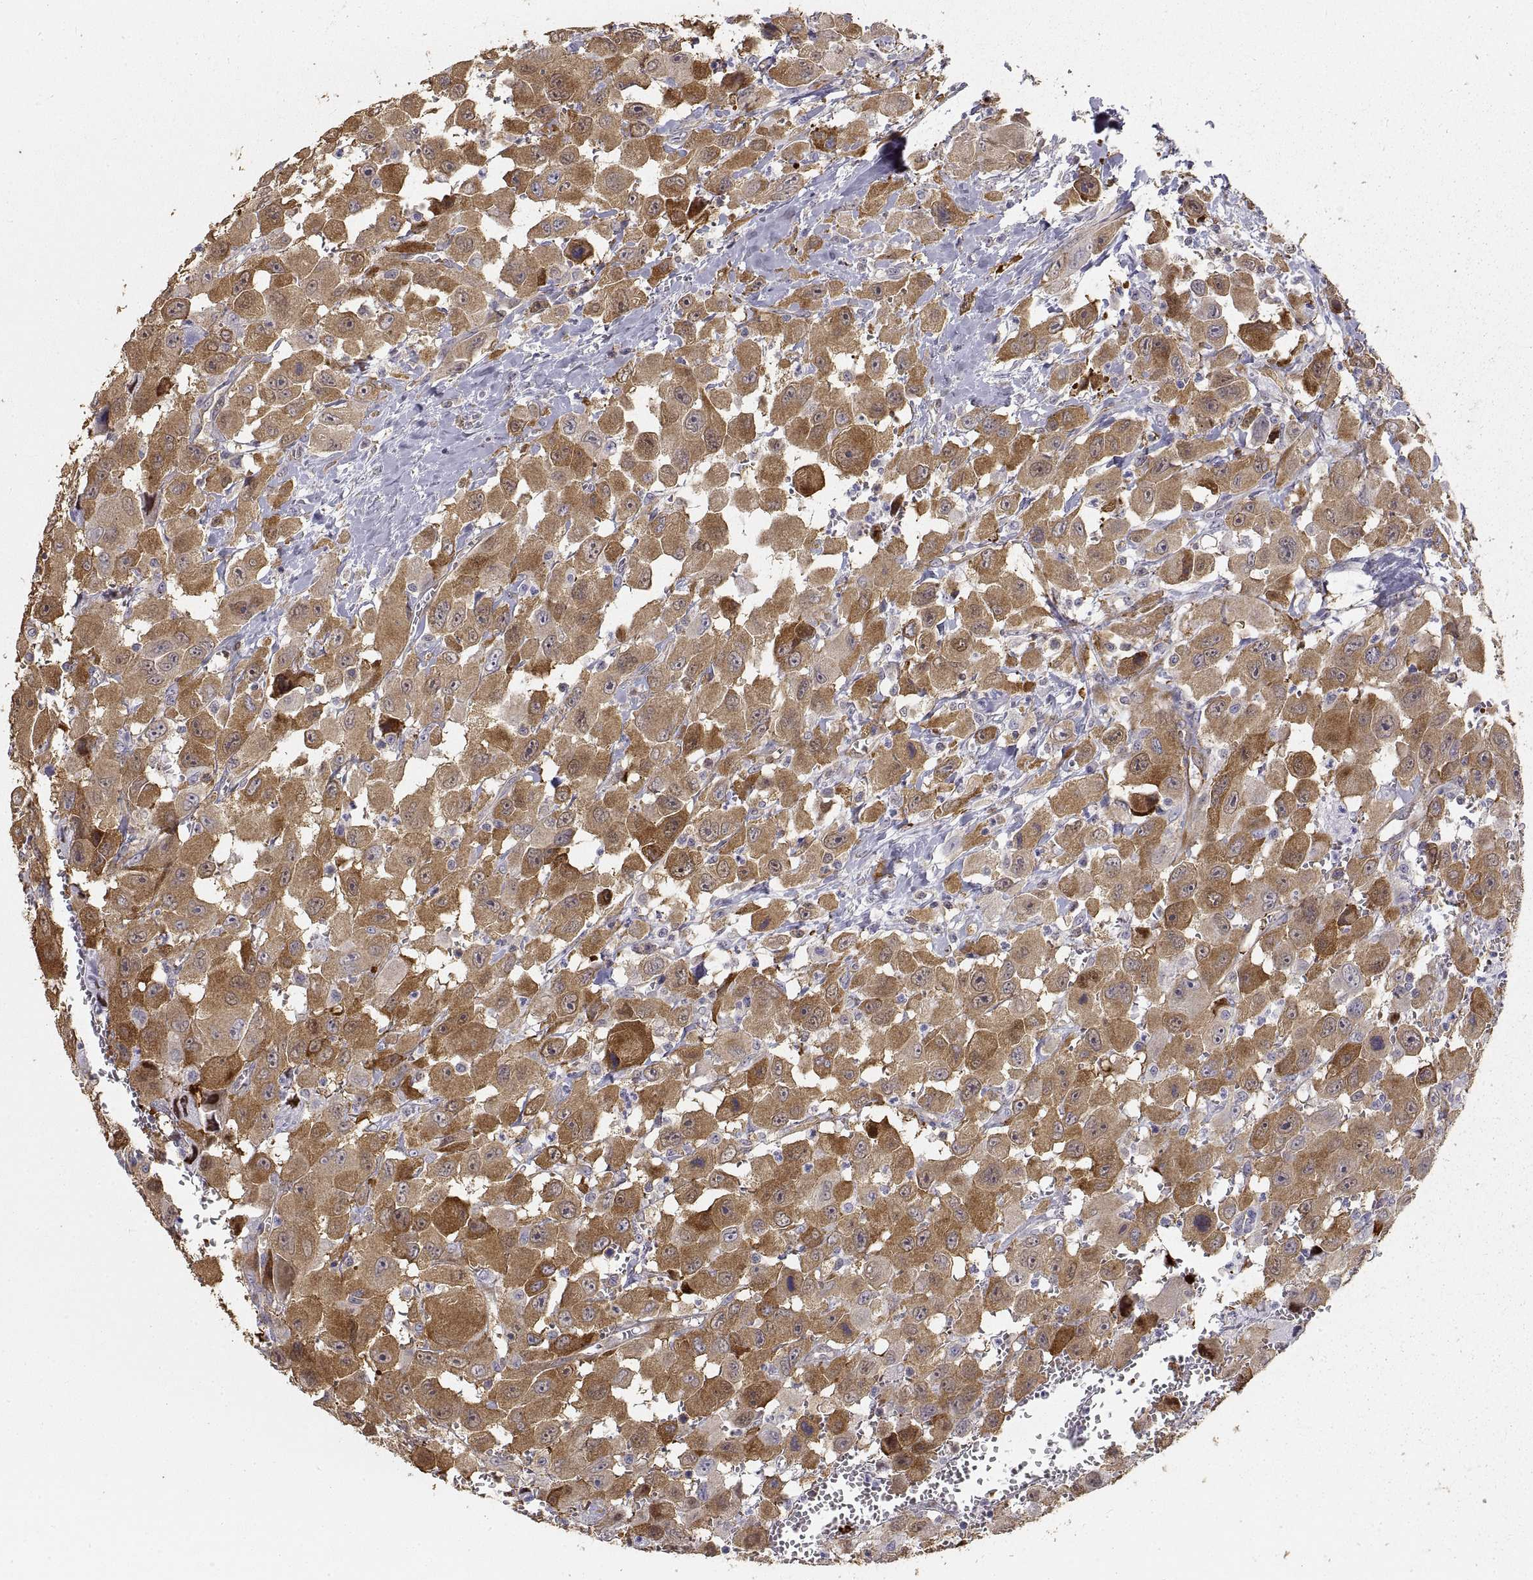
{"staining": {"intensity": "moderate", "quantity": ">75%", "location": "cytoplasmic/membranous"}, "tissue": "head and neck cancer", "cell_type": "Tumor cells", "image_type": "cancer", "snomed": [{"axis": "morphology", "description": "Squamous cell carcinoma, NOS"}, {"axis": "morphology", "description": "Squamous cell carcinoma, metastatic, NOS"}, {"axis": "topography", "description": "Oral tissue"}, {"axis": "topography", "description": "Head-Neck"}], "caption": "High-magnification brightfield microscopy of head and neck cancer stained with DAB (3,3'-diaminobenzidine) (brown) and counterstained with hematoxylin (blue). tumor cells exhibit moderate cytoplasmic/membranous staining is appreciated in approximately>75% of cells.", "gene": "HSP90AB1", "patient": {"sex": "female", "age": 85}}